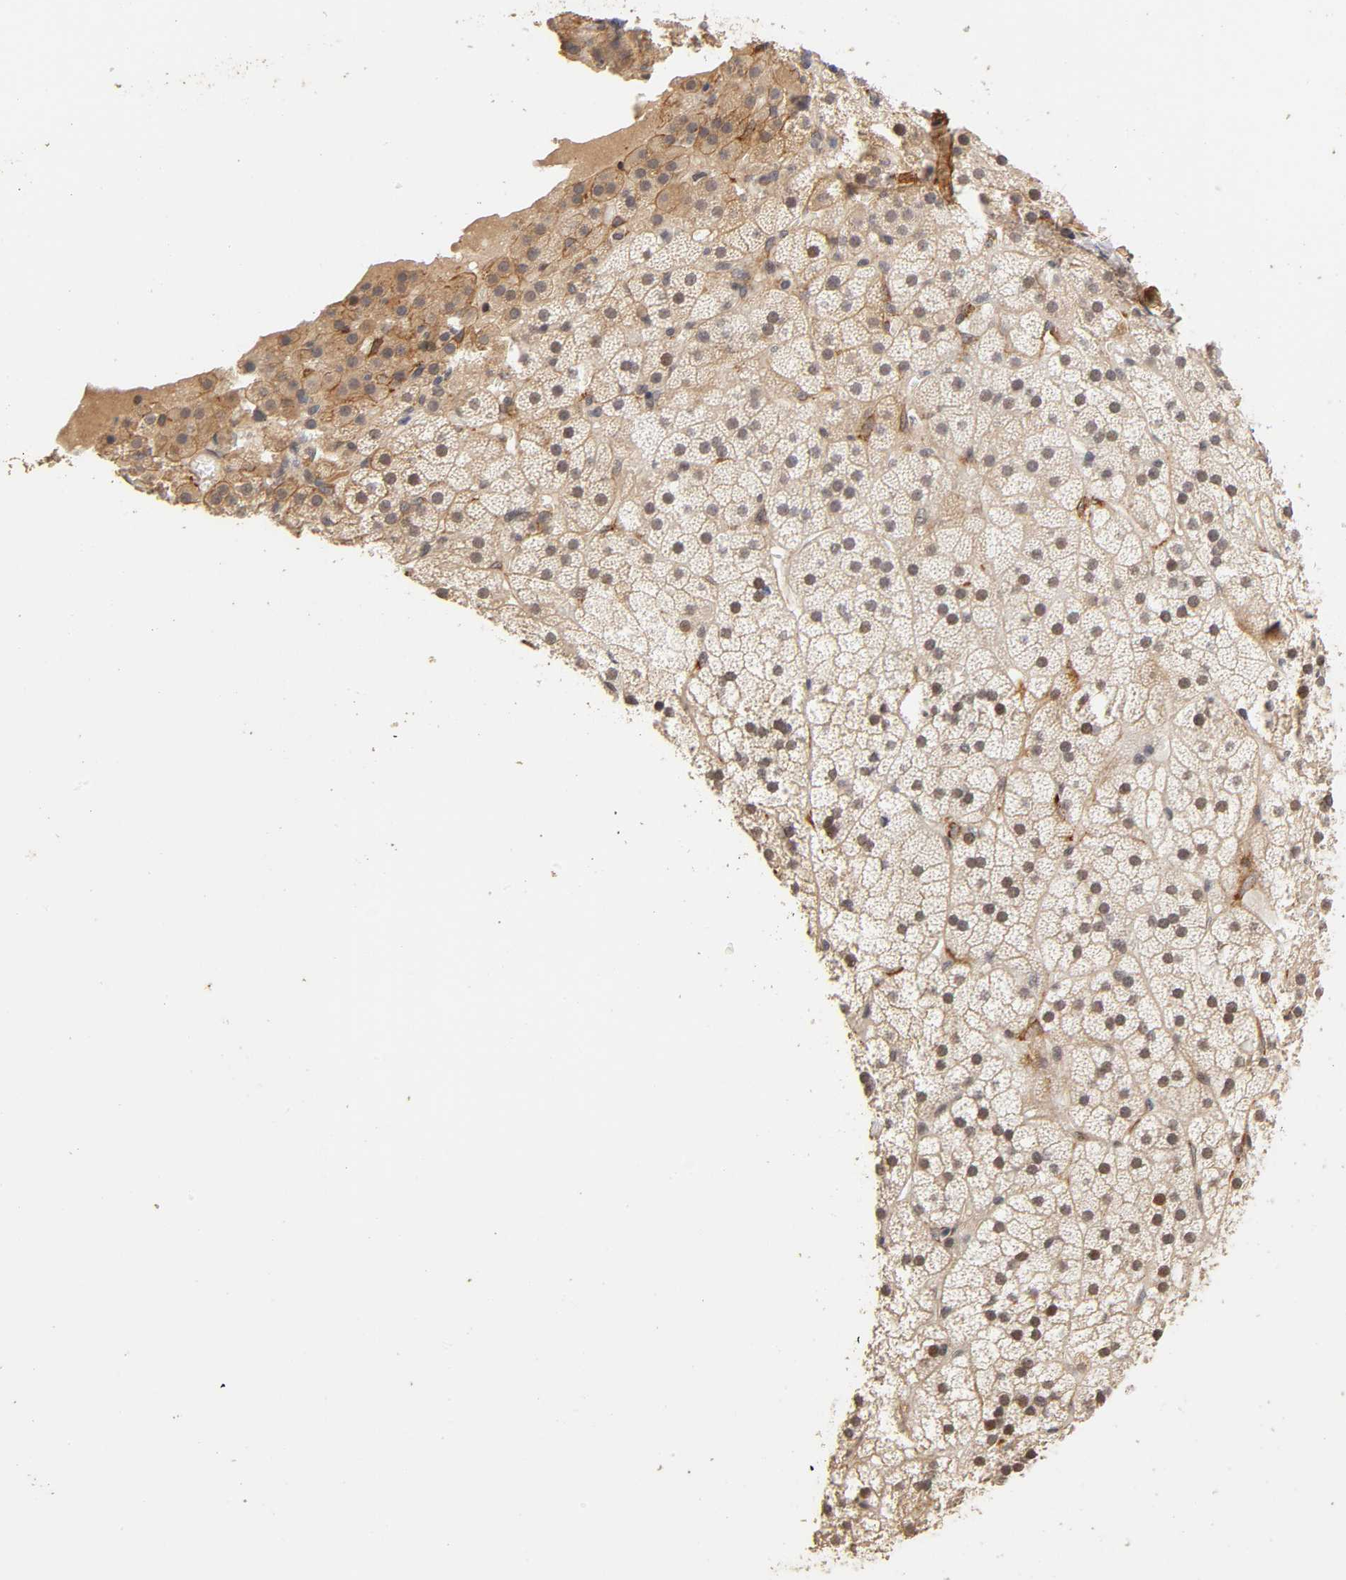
{"staining": {"intensity": "weak", "quantity": "25%-75%", "location": "cytoplasmic/membranous"}, "tissue": "adrenal gland", "cell_type": "Glandular cells", "image_type": "normal", "snomed": [{"axis": "morphology", "description": "Normal tissue, NOS"}, {"axis": "topography", "description": "Adrenal gland"}], "caption": "Adrenal gland stained for a protein (brown) exhibits weak cytoplasmic/membranous positive staining in approximately 25%-75% of glandular cells.", "gene": "LAMB1", "patient": {"sex": "male", "age": 35}}